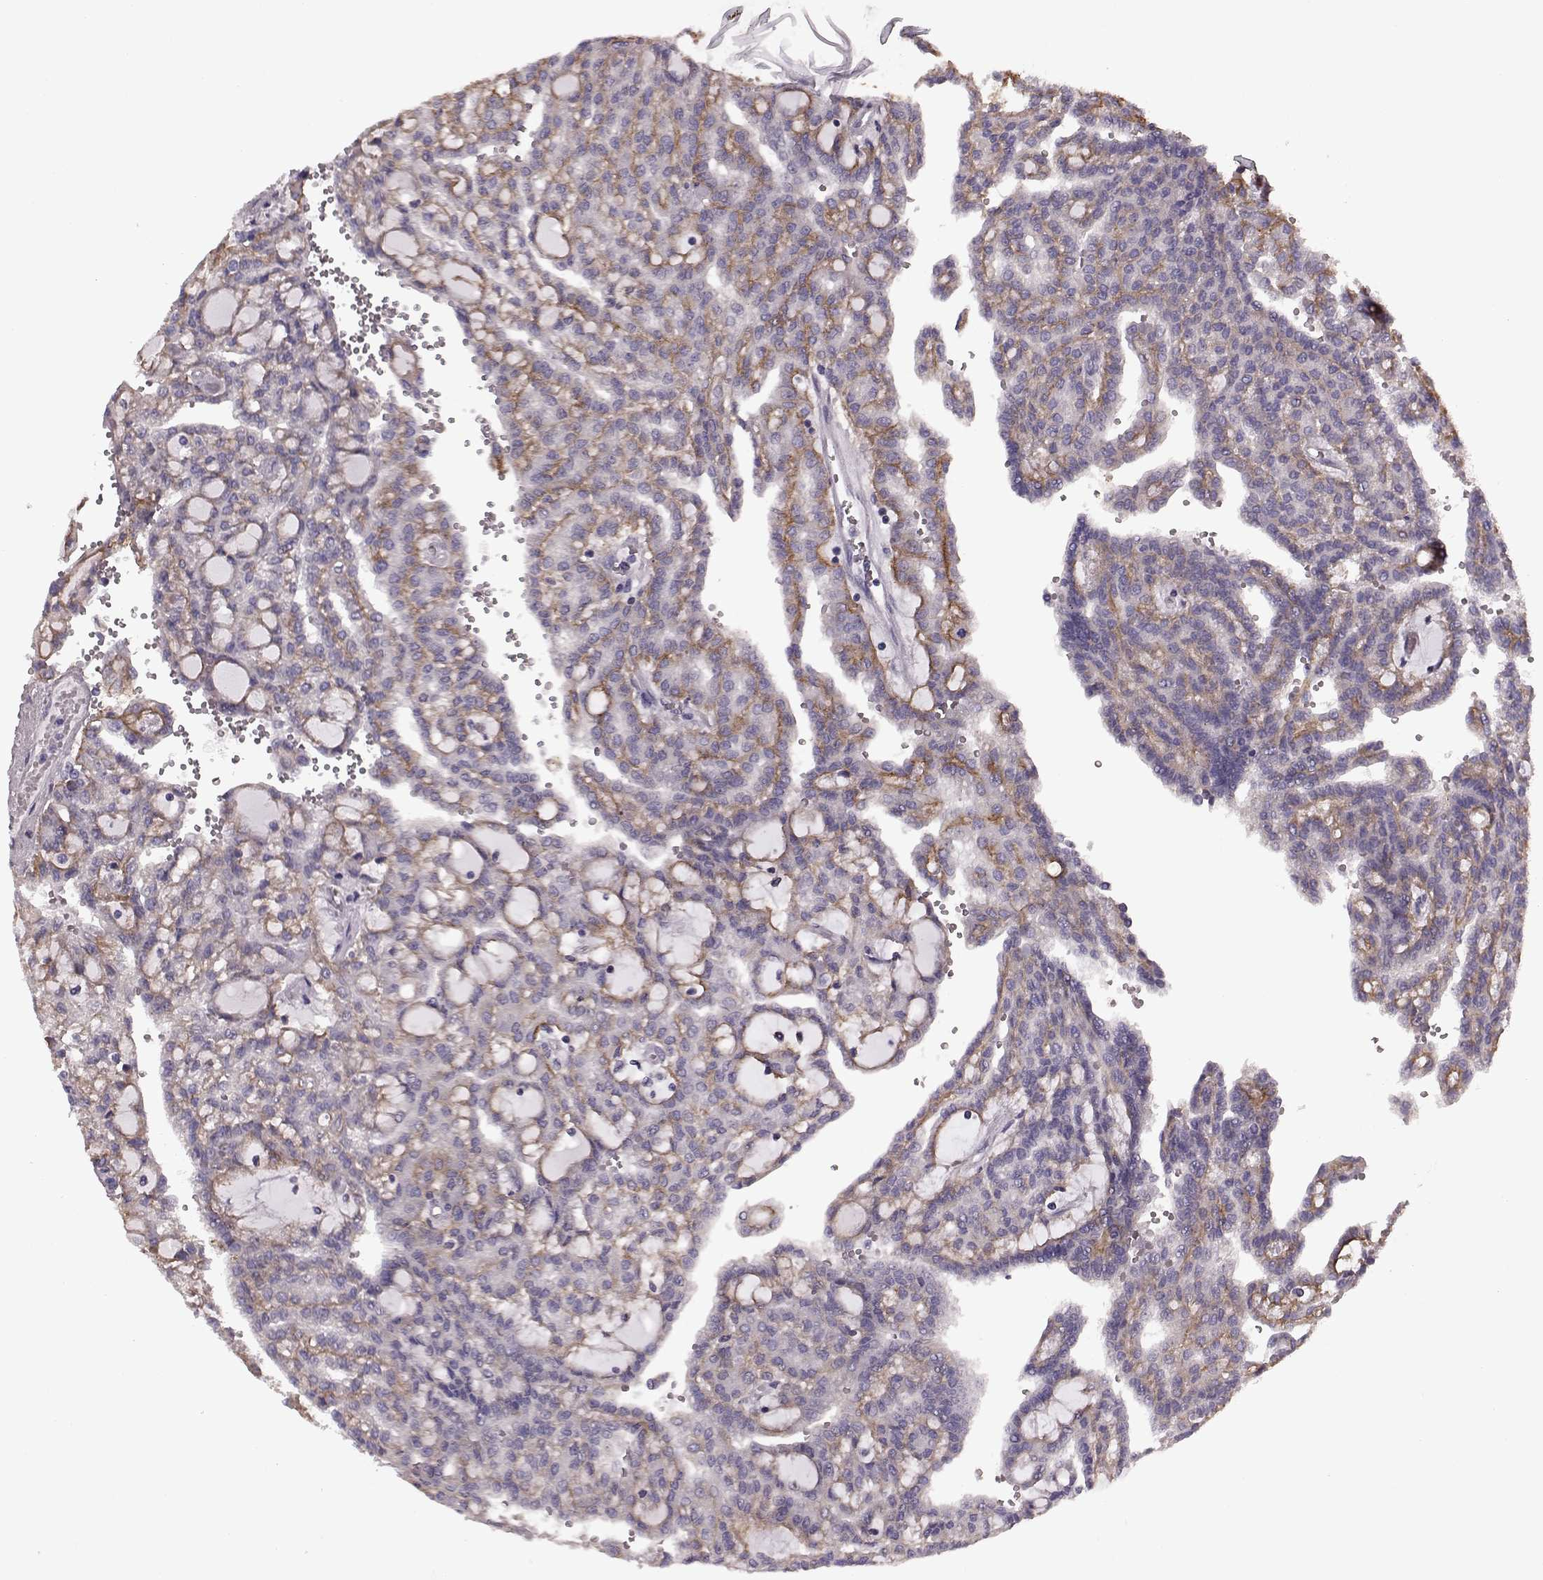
{"staining": {"intensity": "moderate", "quantity": "<25%", "location": "cytoplasmic/membranous"}, "tissue": "renal cancer", "cell_type": "Tumor cells", "image_type": "cancer", "snomed": [{"axis": "morphology", "description": "Adenocarcinoma, NOS"}, {"axis": "topography", "description": "Kidney"}], "caption": "Immunohistochemistry (IHC) micrograph of adenocarcinoma (renal) stained for a protein (brown), which reveals low levels of moderate cytoplasmic/membranous expression in about <25% of tumor cells.", "gene": "CRYBA2", "patient": {"sex": "male", "age": 63}}